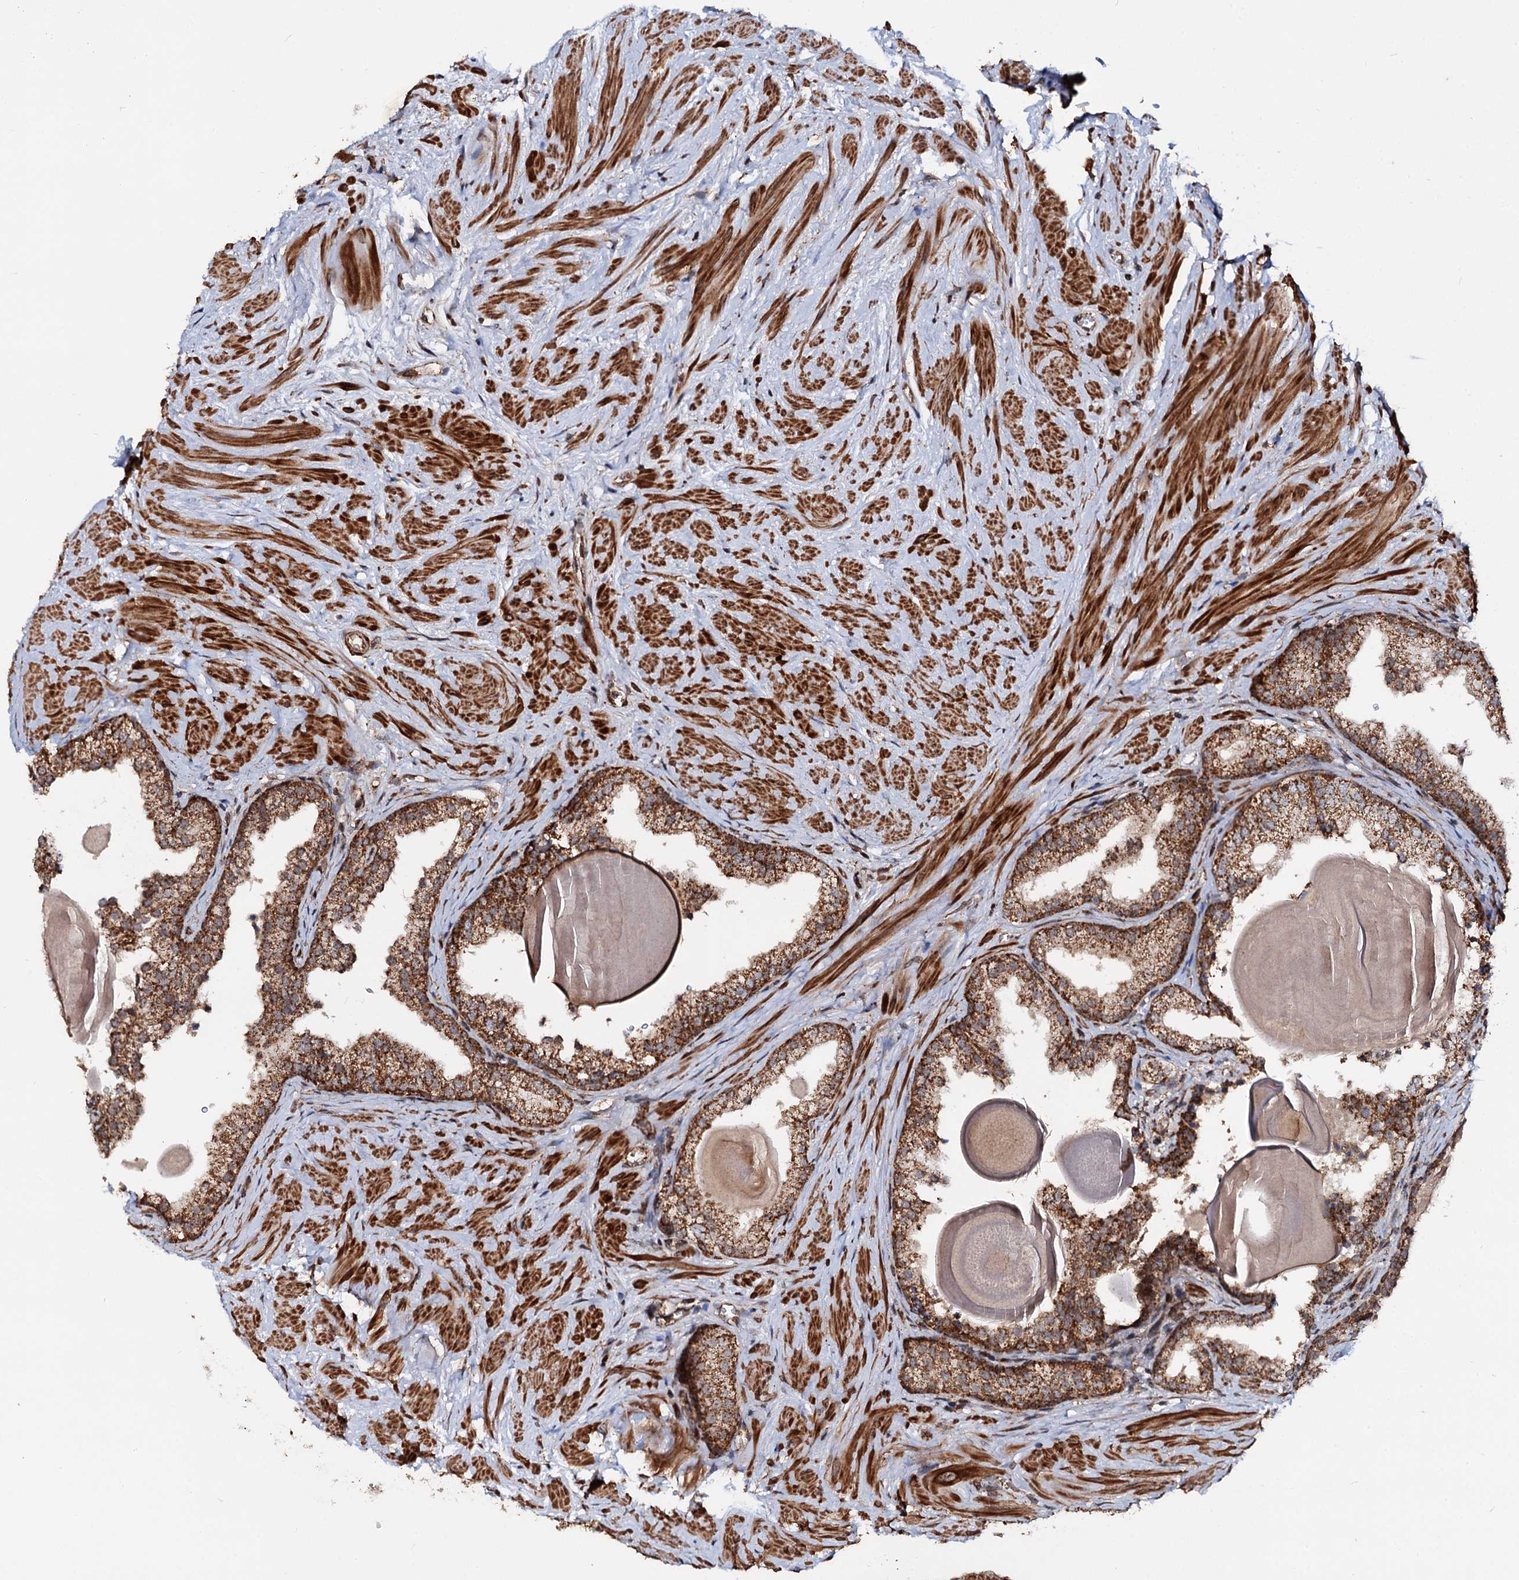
{"staining": {"intensity": "strong", "quantity": ">75%", "location": "cytoplasmic/membranous"}, "tissue": "prostate", "cell_type": "Glandular cells", "image_type": "normal", "snomed": [{"axis": "morphology", "description": "Normal tissue, NOS"}, {"axis": "topography", "description": "Prostate"}], "caption": "Immunohistochemistry photomicrograph of benign prostate: prostate stained using immunohistochemistry (IHC) exhibits high levels of strong protein expression localized specifically in the cytoplasmic/membranous of glandular cells, appearing as a cytoplasmic/membranous brown color.", "gene": "CEP76", "patient": {"sex": "male", "age": 48}}